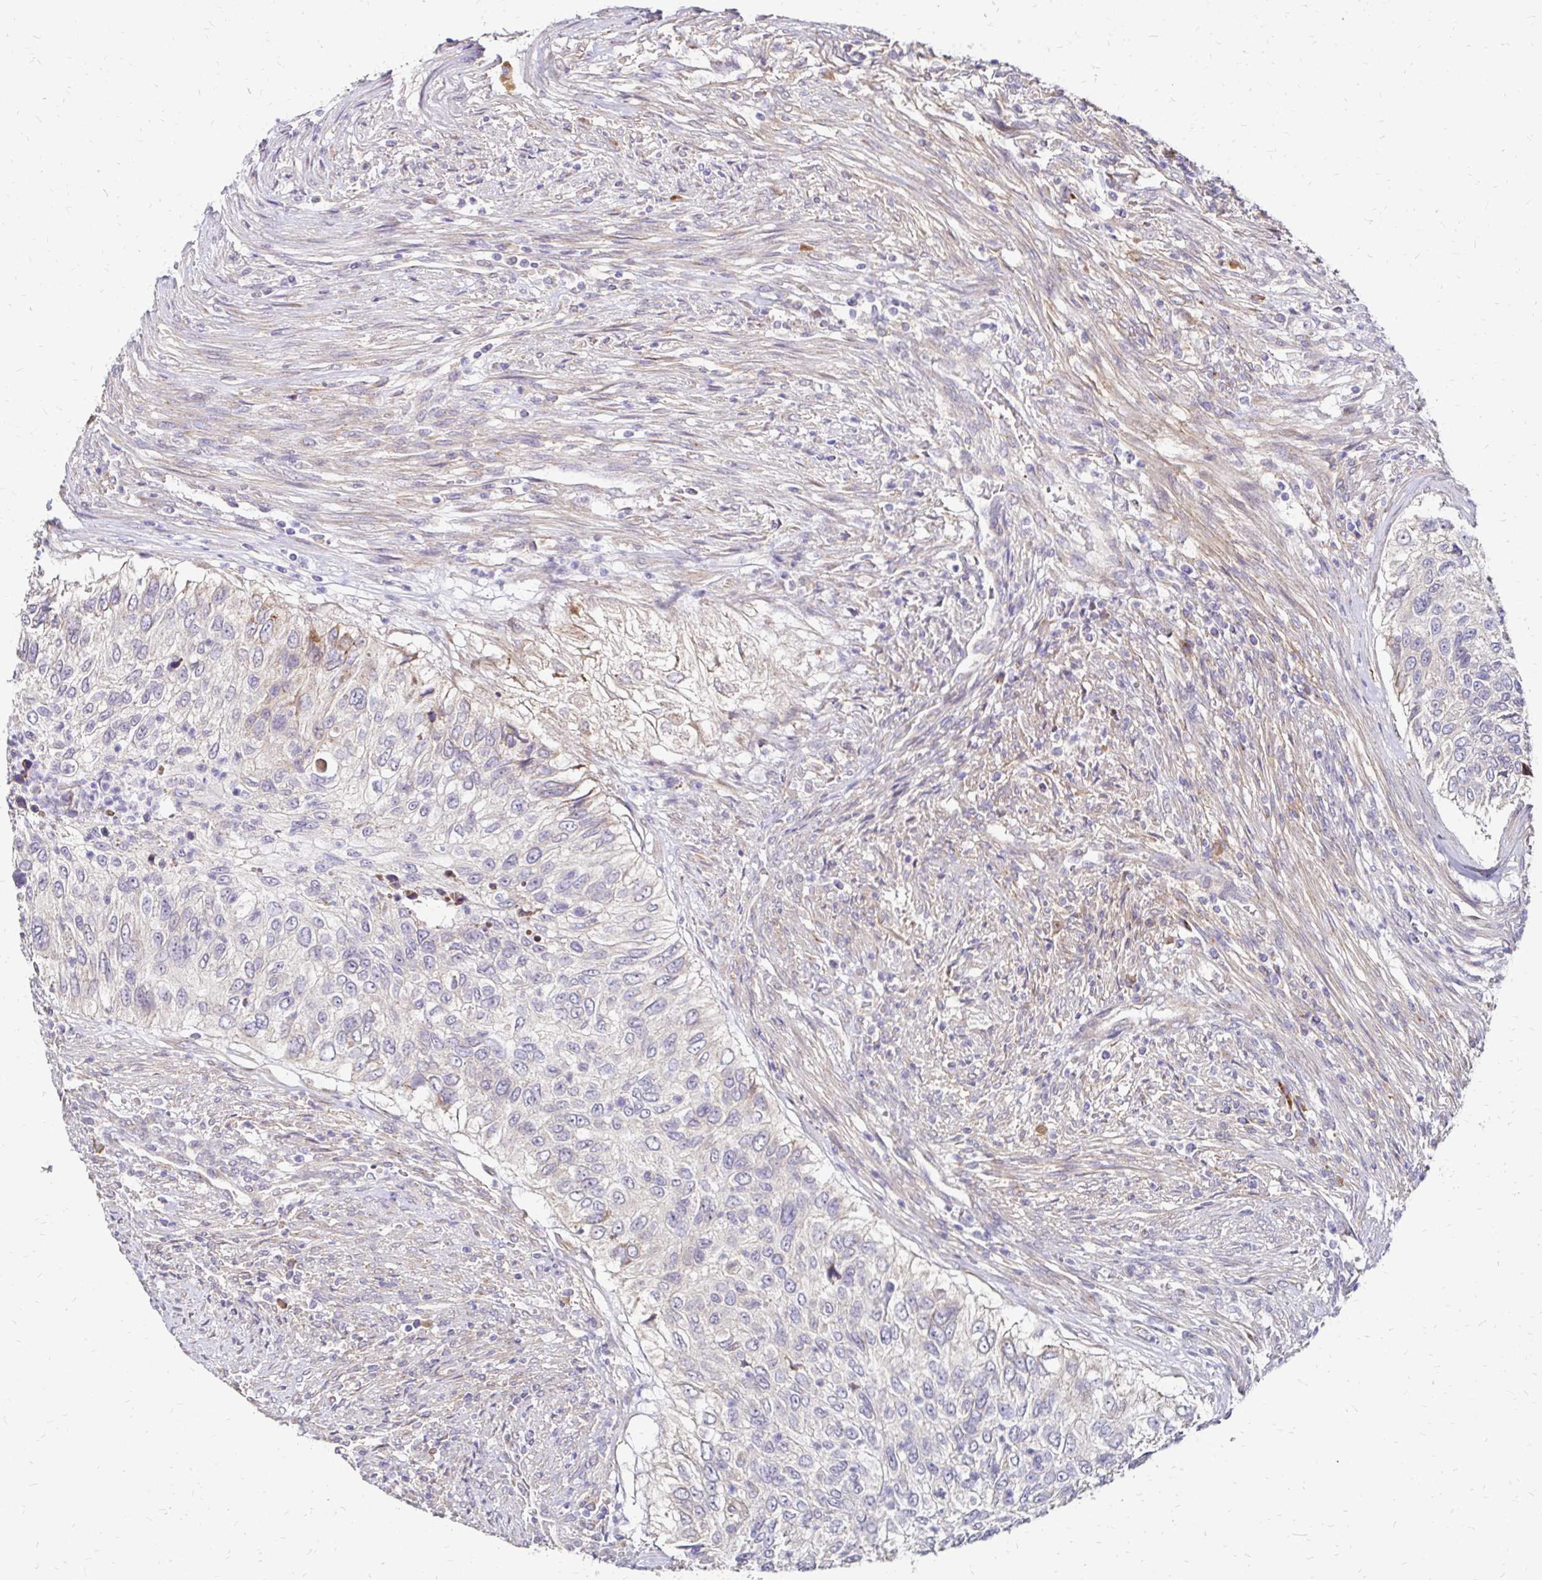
{"staining": {"intensity": "negative", "quantity": "none", "location": "none"}, "tissue": "urothelial cancer", "cell_type": "Tumor cells", "image_type": "cancer", "snomed": [{"axis": "morphology", "description": "Urothelial carcinoma, High grade"}, {"axis": "topography", "description": "Urinary bladder"}], "caption": "Human urothelial carcinoma (high-grade) stained for a protein using IHC shows no positivity in tumor cells.", "gene": "PRIMA1", "patient": {"sex": "female", "age": 60}}